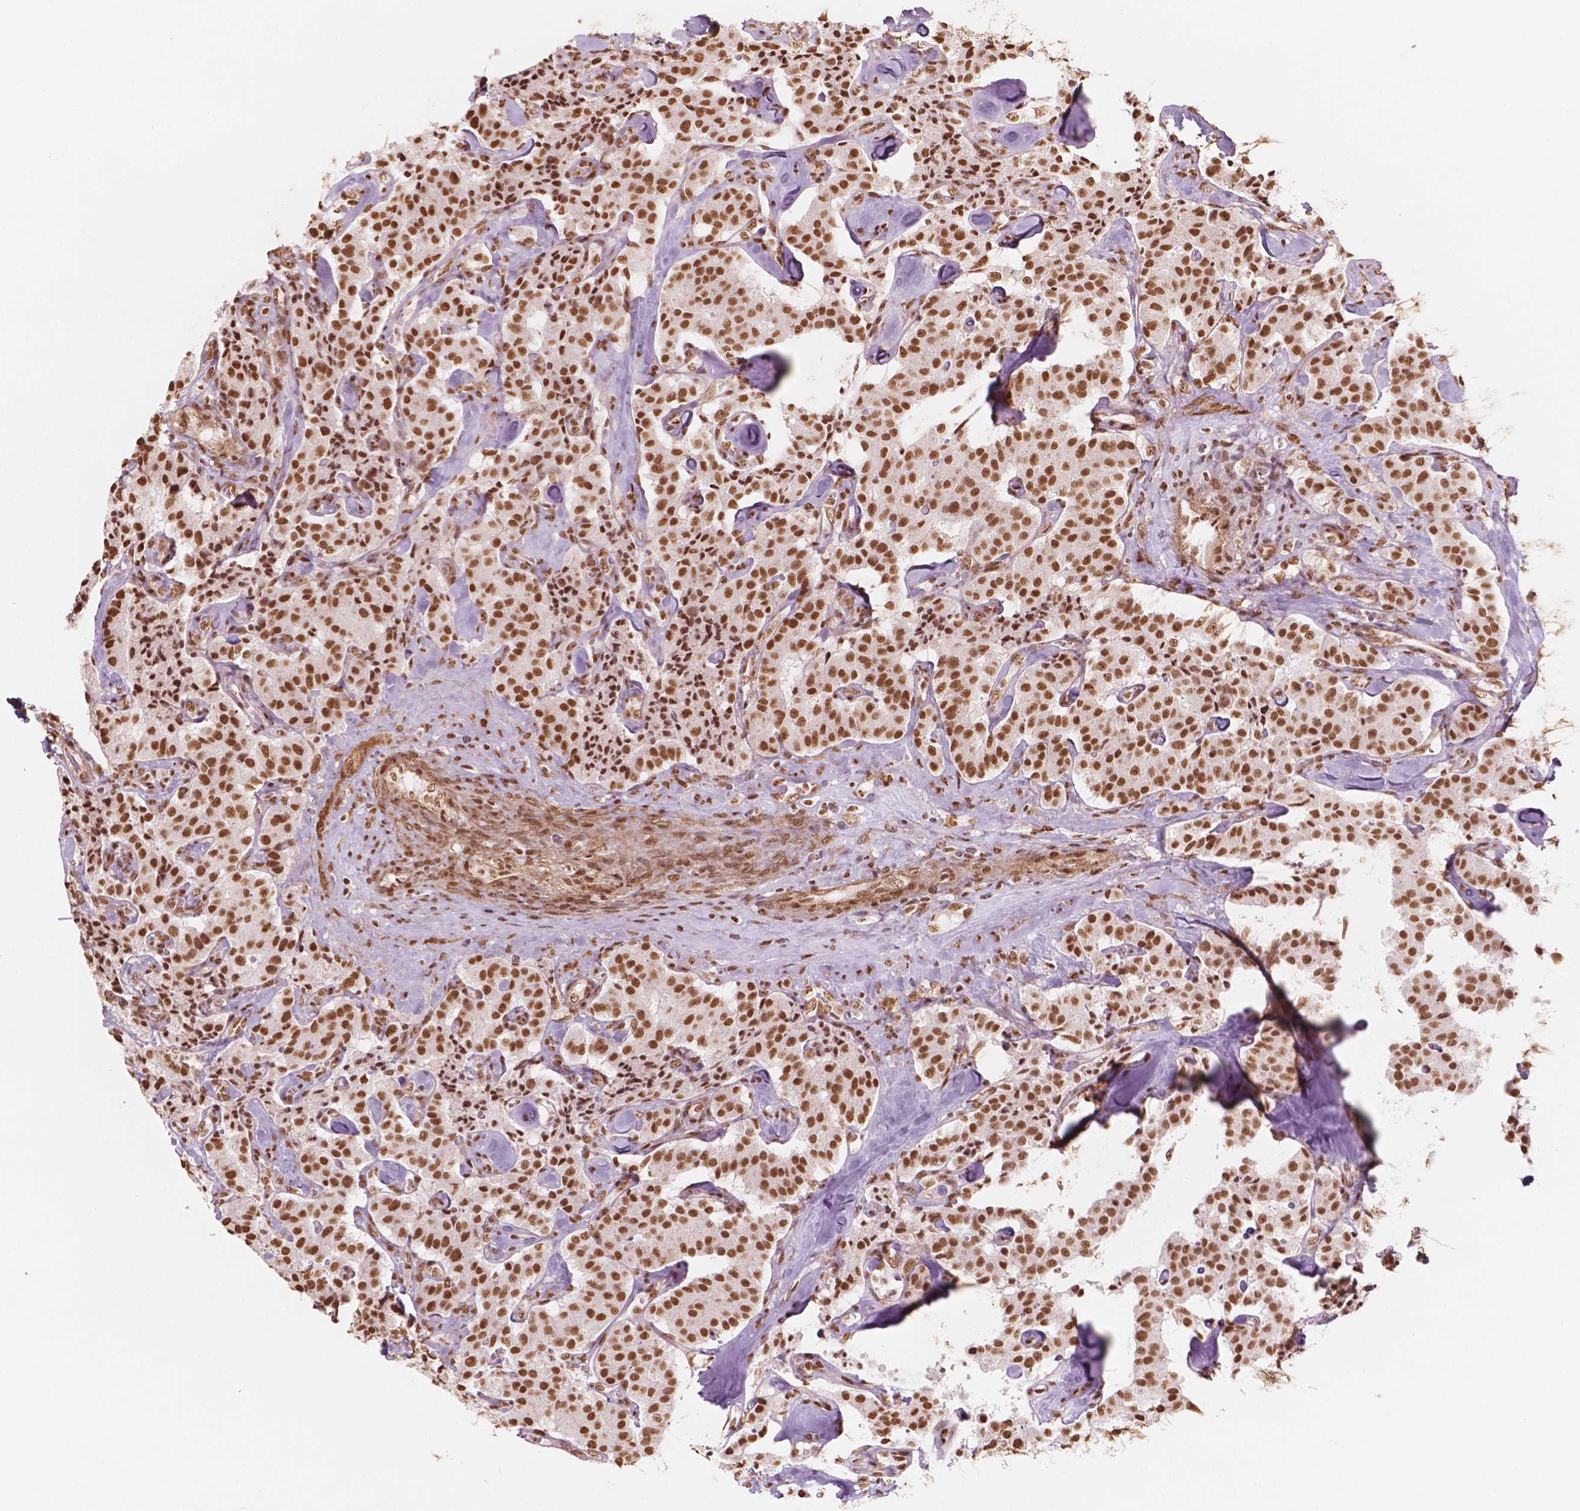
{"staining": {"intensity": "moderate", "quantity": ">75%", "location": "nuclear"}, "tissue": "carcinoid", "cell_type": "Tumor cells", "image_type": "cancer", "snomed": [{"axis": "morphology", "description": "Carcinoid, malignant, NOS"}, {"axis": "topography", "description": "Pancreas"}], "caption": "Brown immunohistochemical staining in human carcinoid displays moderate nuclear staining in about >75% of tumor cells.", "gene": "GTF3C5", "patient": {"sex": "male", "age": 41}}